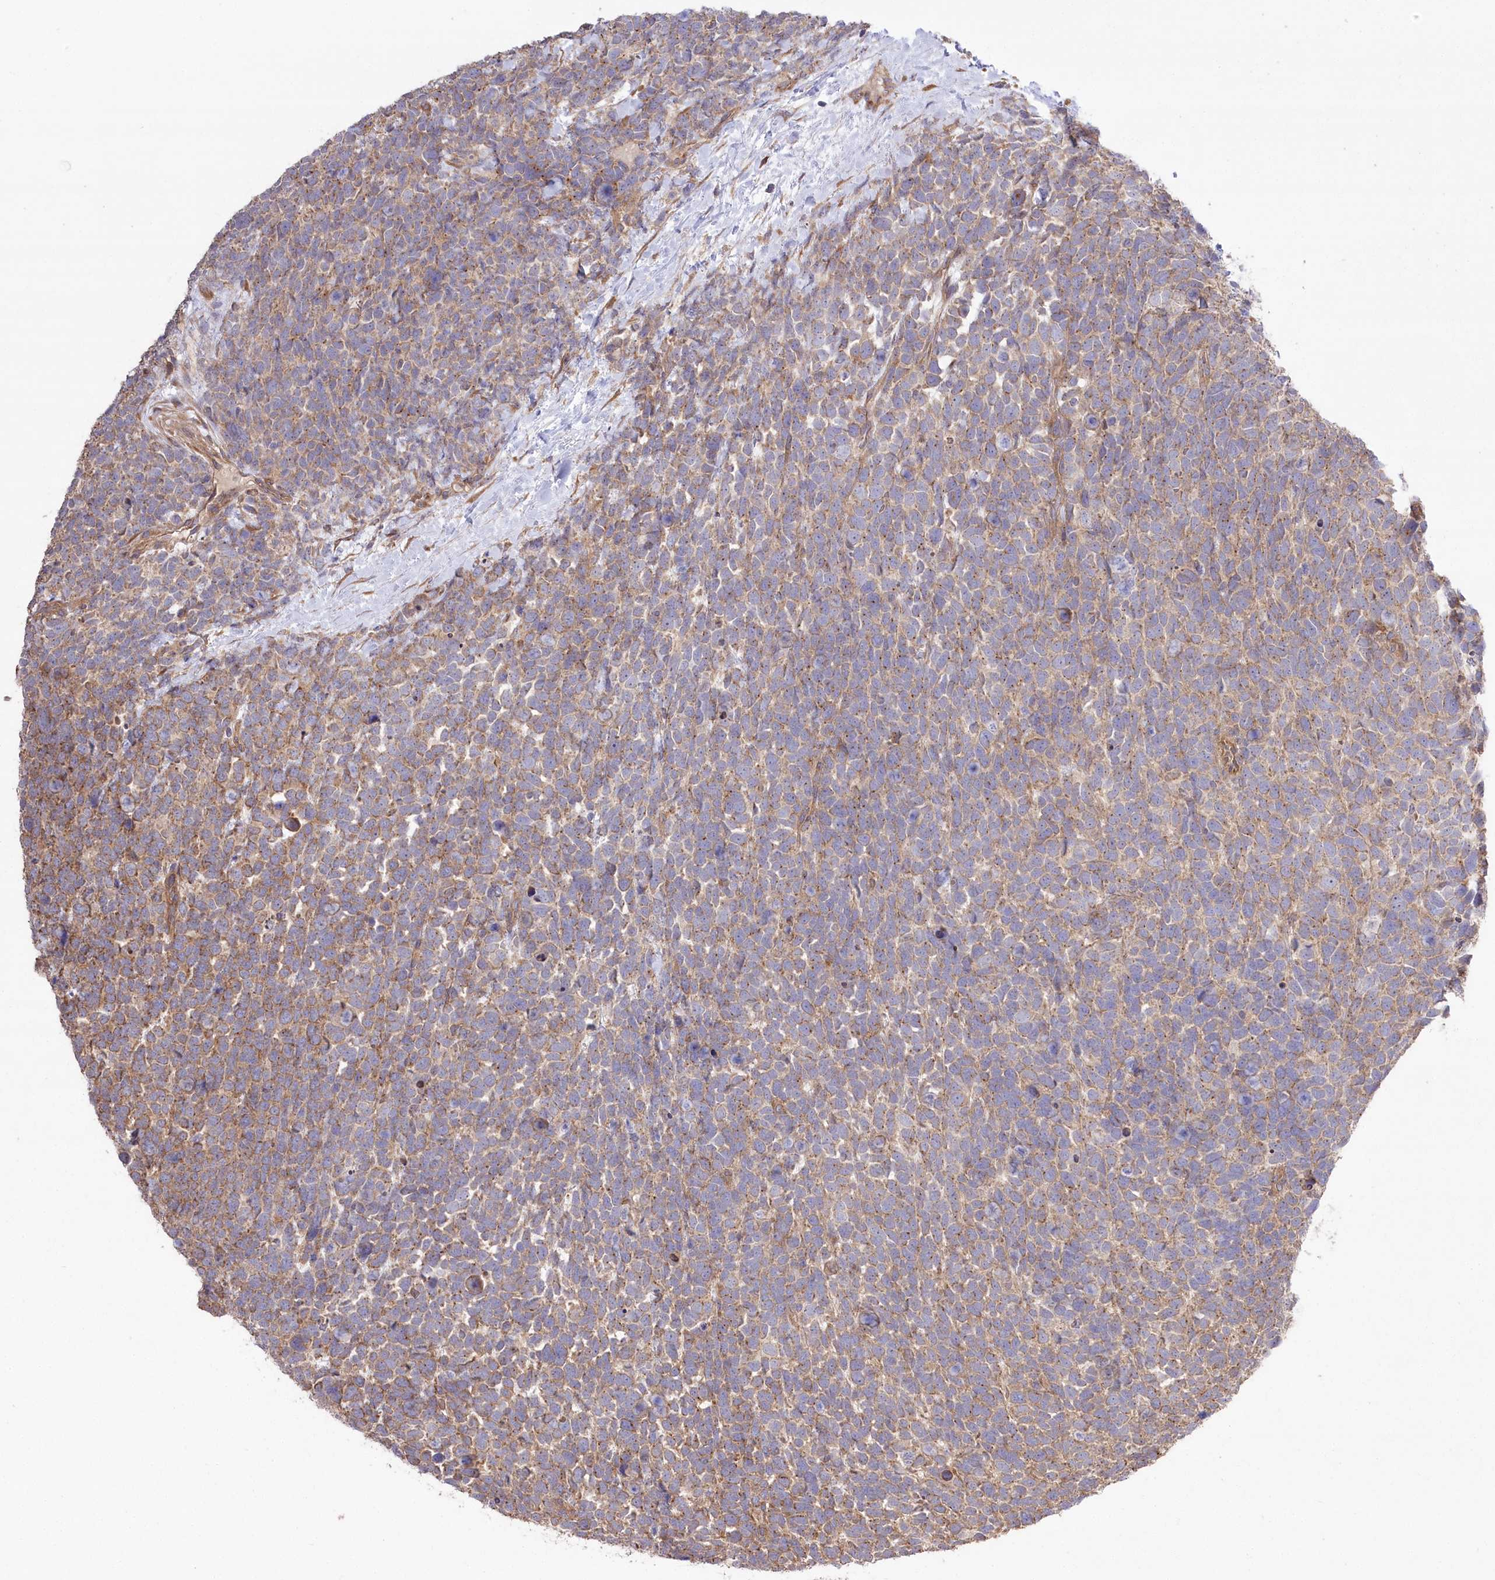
{"staining": {"intensity": "moderate", "quantity": ">75%", "location": "cytoplasmic/membranous"}, "tissue": "urothelial cancer", "cell_type": "Tumor cells", "image_type": "cancer", "snomed": [{"axis": "morphology", "description": "Urothelial carcinoma, High grade"}, {"axis": "topography", "description": "Urinary bladder"}], "caption": "Immunohistochemical staining of urothelial cancer shows moderate cytoplasmic/membranous protein positivity in about >75% of tumor cells. The staining was performed using DAB (3,3'-diaminobenzidine), with brown indicating positive protein expression. Nuclei are stained blue with hematoxylin.", "gene": "PRSS53", "patient": {"sex": "female", "age": 82}}